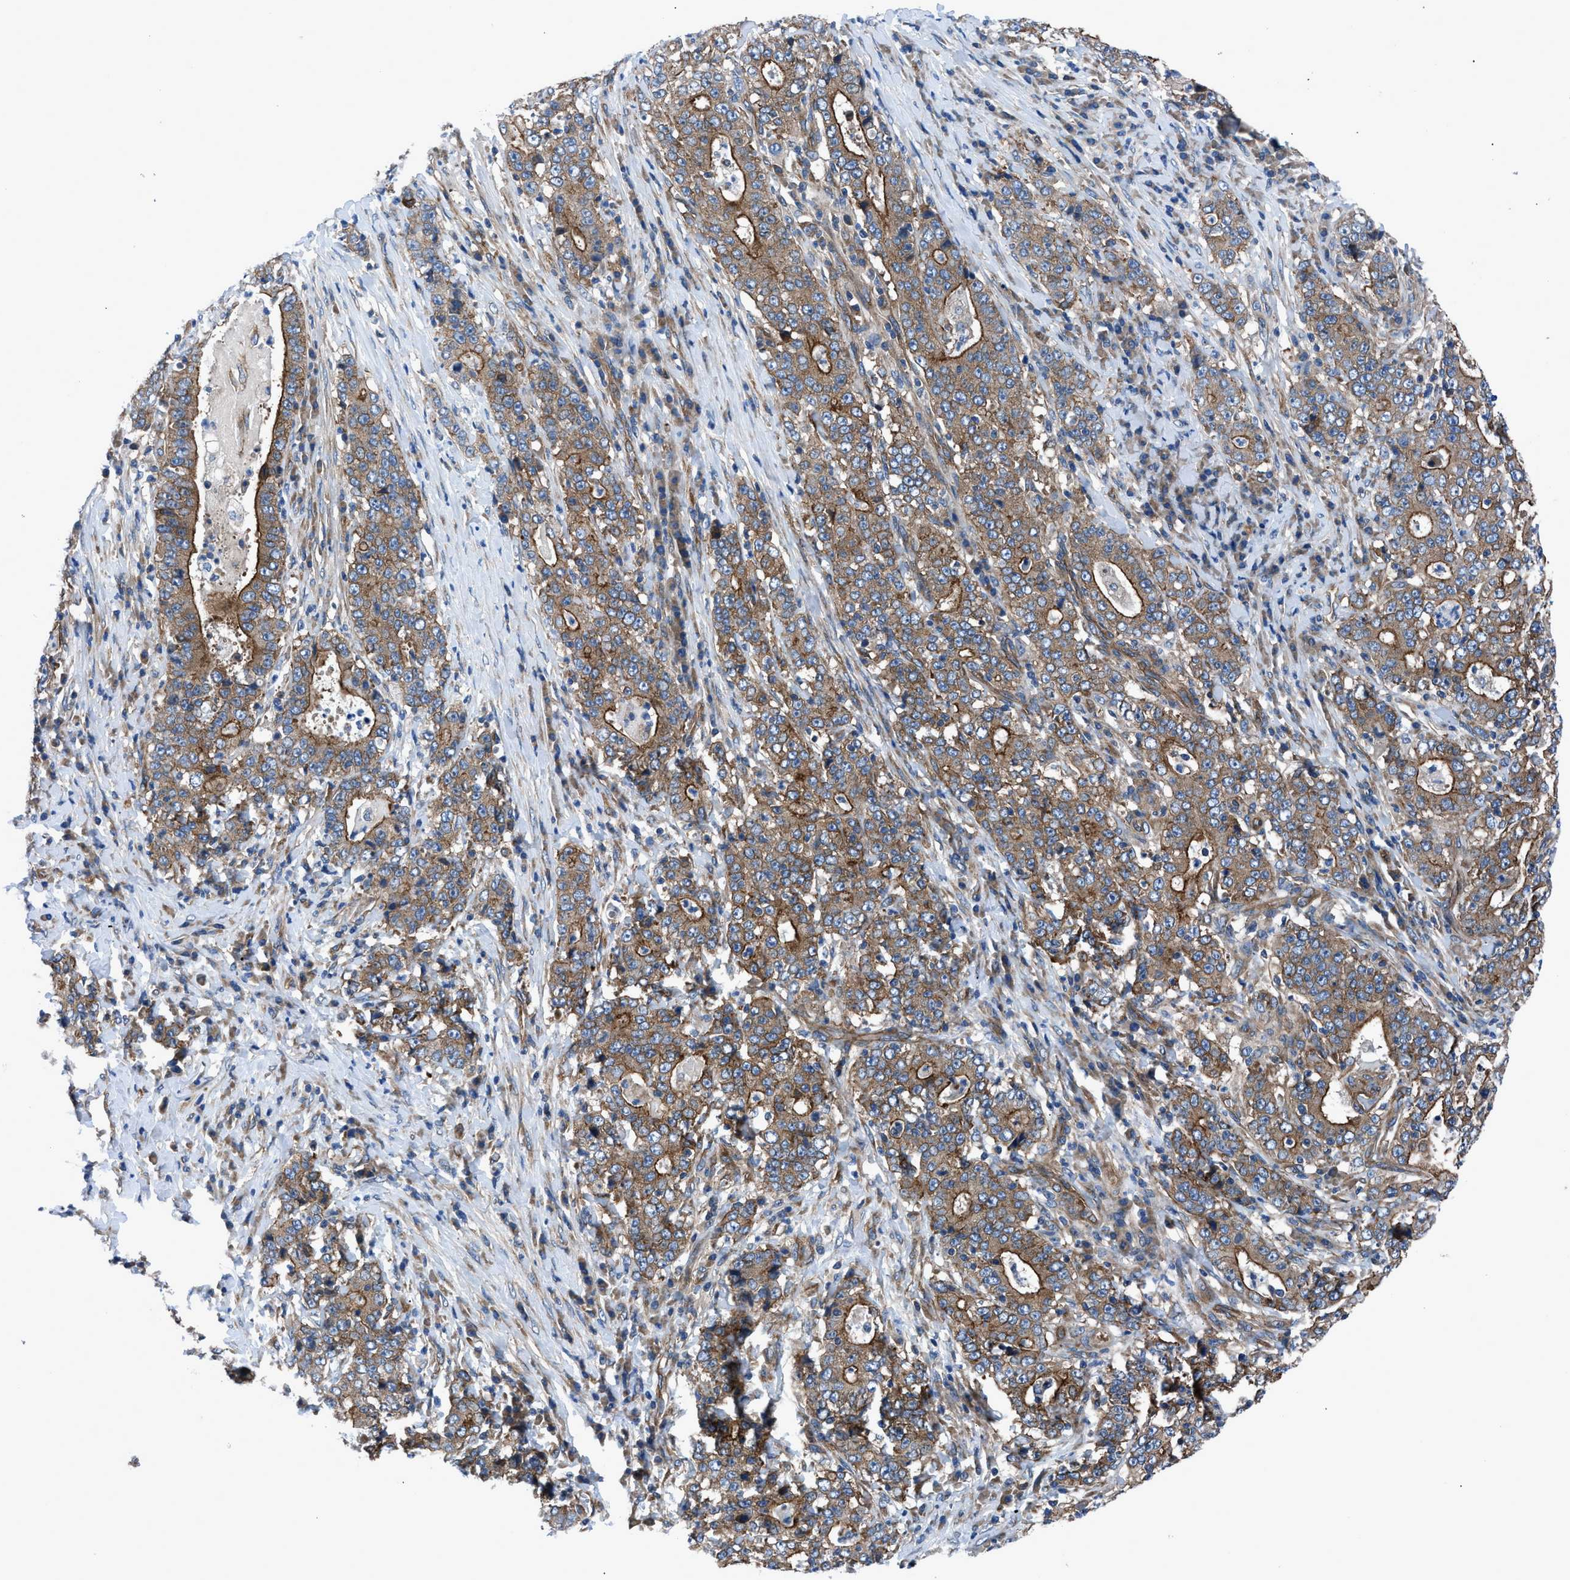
{"staining": {"intensity": "moderate", "quantity": ">75%", "location": "cytoplasmic/membranous"}, "tissue": "stomach cancer", "cell_type": "Tumor cells", "image_type": "cancer", "snomed": [{"axis": "morphology", "description": "Normal tissue, NOS"}, {"axis": "morphology", "description": "Adenocarcinoma, NOS"}, {"axis": "topography", "description": "Stomach, upper"}, {"axis": "topography", "description": "Stomach"}], "caption": "IHC photomicrograph of human stomach adenocarcinoma stained for a protein (brown), which reveals medium levels of moderate cytoplasmic/membranous staining in approximately >75% of tumor cells.", "gene": "TRIP4", "patient": {"sex": "male", "age": 59}}